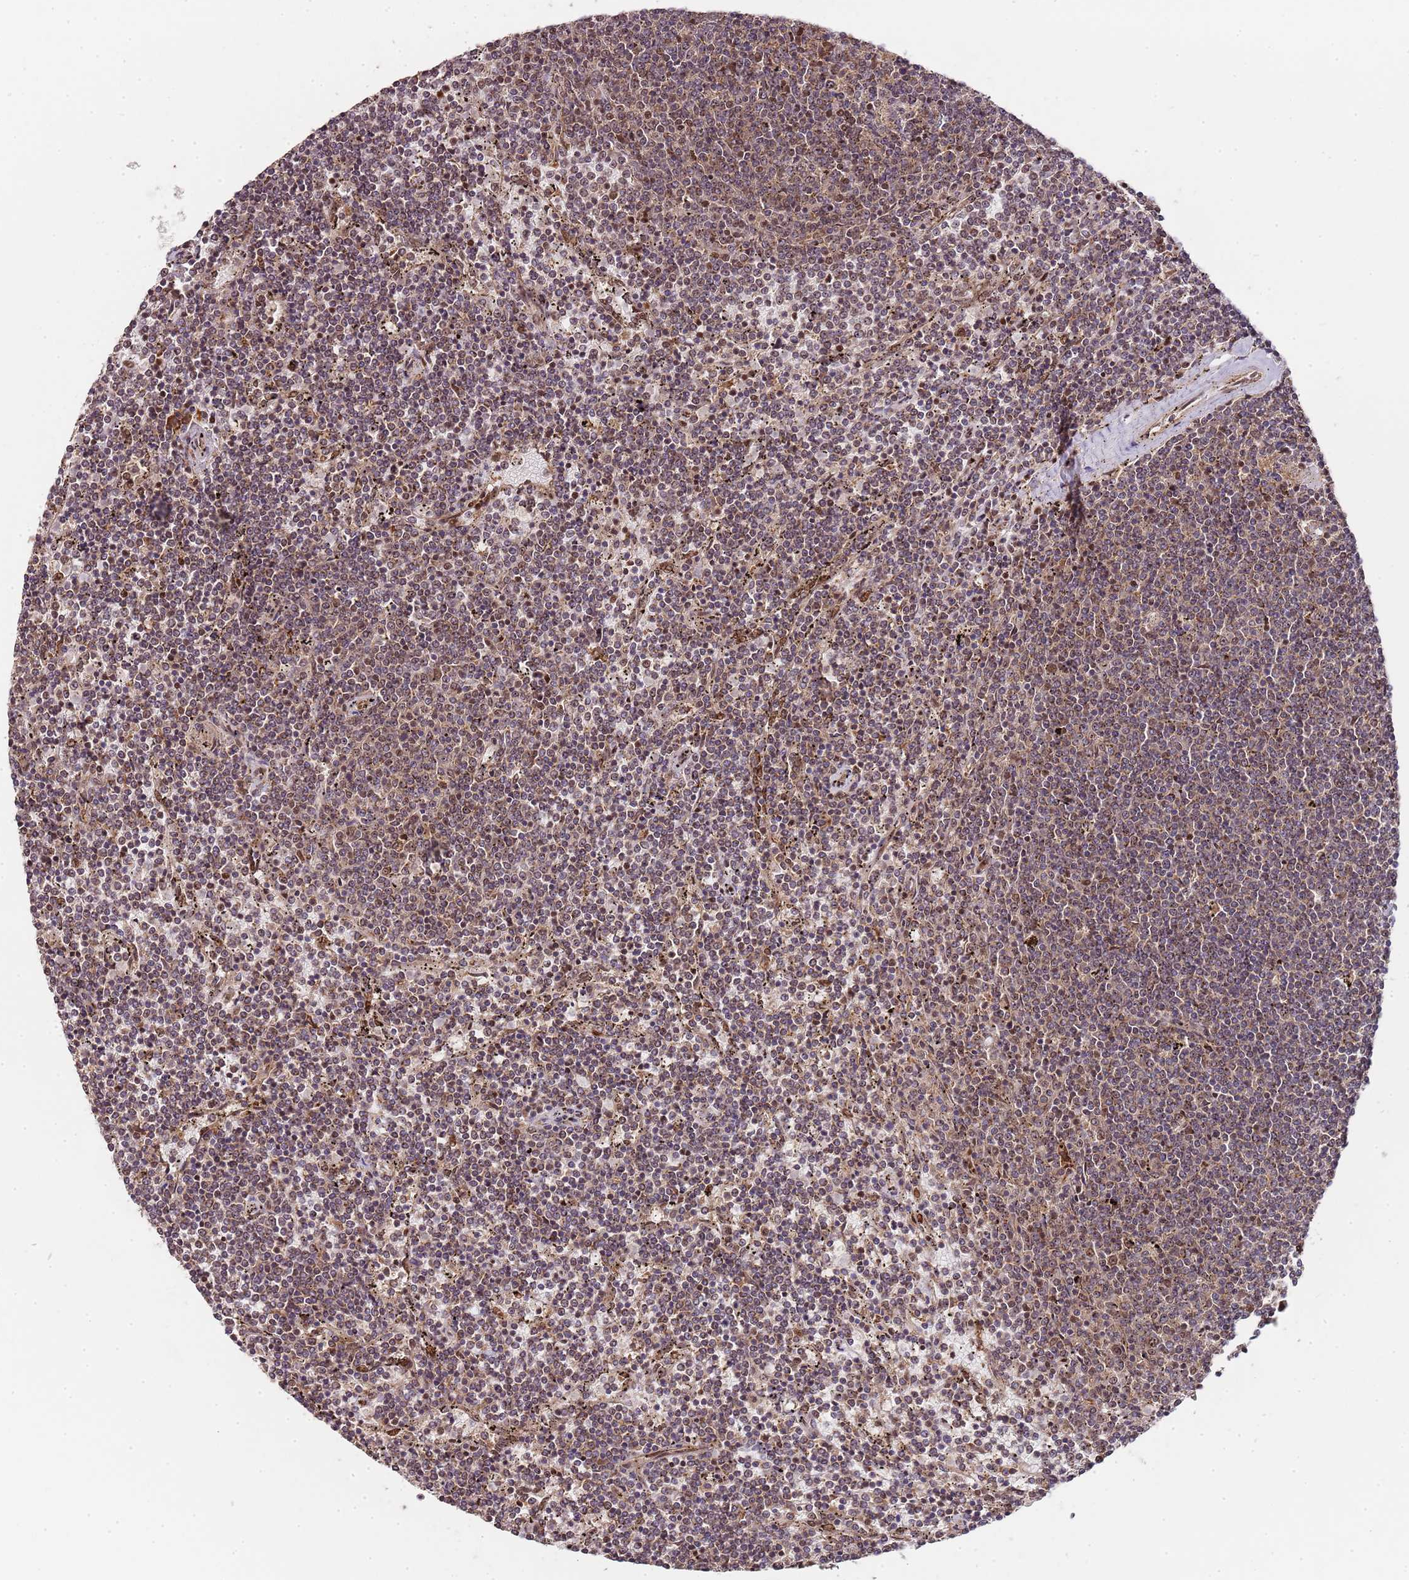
{"staining": {"intensity": "moderate", "quantity": ">75%", "location": "cytoplasmic/membranous,nuclear"}, "tissue": "lymphoma", "cell_type": "Tumor cells", "image_type": "cancer", "snomed": [{"axis": "morphology", "description": "Malignant lymphoma, non-Hodgkin's type, Low grade"}, {"axis": "topography", "description": "Spleen"}], "caption": "Lymphoma stained for a protein displays moderate cytoplasmic/membranous and nuclear positivity in tumor cells. (Stains: DAB (3,3'-diaminobenzidine) in brown, nuclei in blue, Microscopy: brightfield microscopy at high magnification).", "gene": "EDC3", "patient": {"sex": "female", "age": 50}}